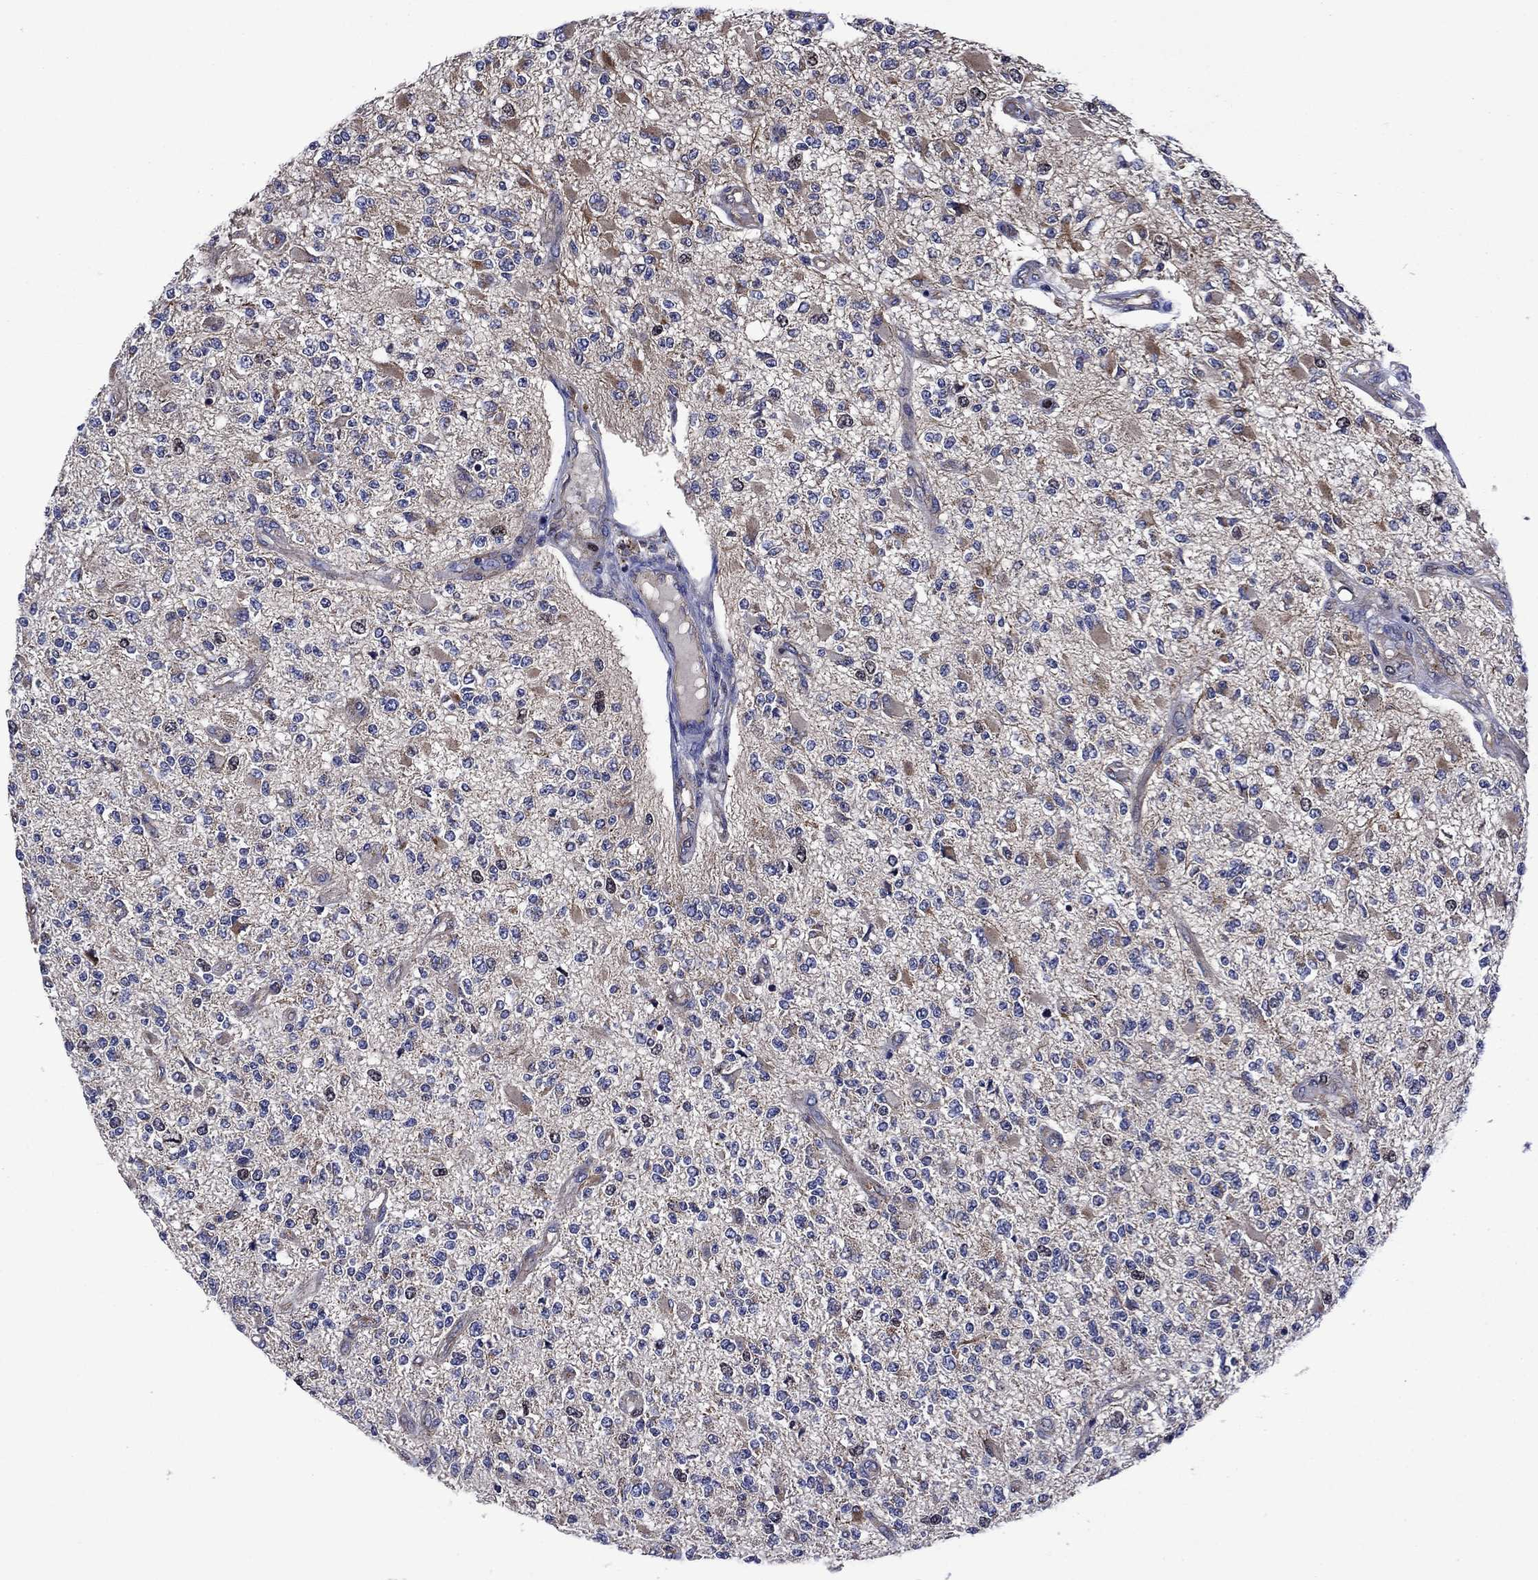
{"staining": {"intensity": "moderate", "quantity": "<25%", "location": "cytoplasmic/membranous"}, "tissue": "glioma", "cell_type": "Tumor cells", "image_type": "cancer", "snomed": [{"axis": "morphology", "description": "Glioma, malignant, High grade"}, {"axis": "topography", "description": "Brain"}], "caption": "Protein expression analysis of glioma demonstrates moderate cytoplasmic/membranous expression in about <25% of tumor cells.", "gene": "KIF22", "patient": {"sex": "female", "age": 63}}